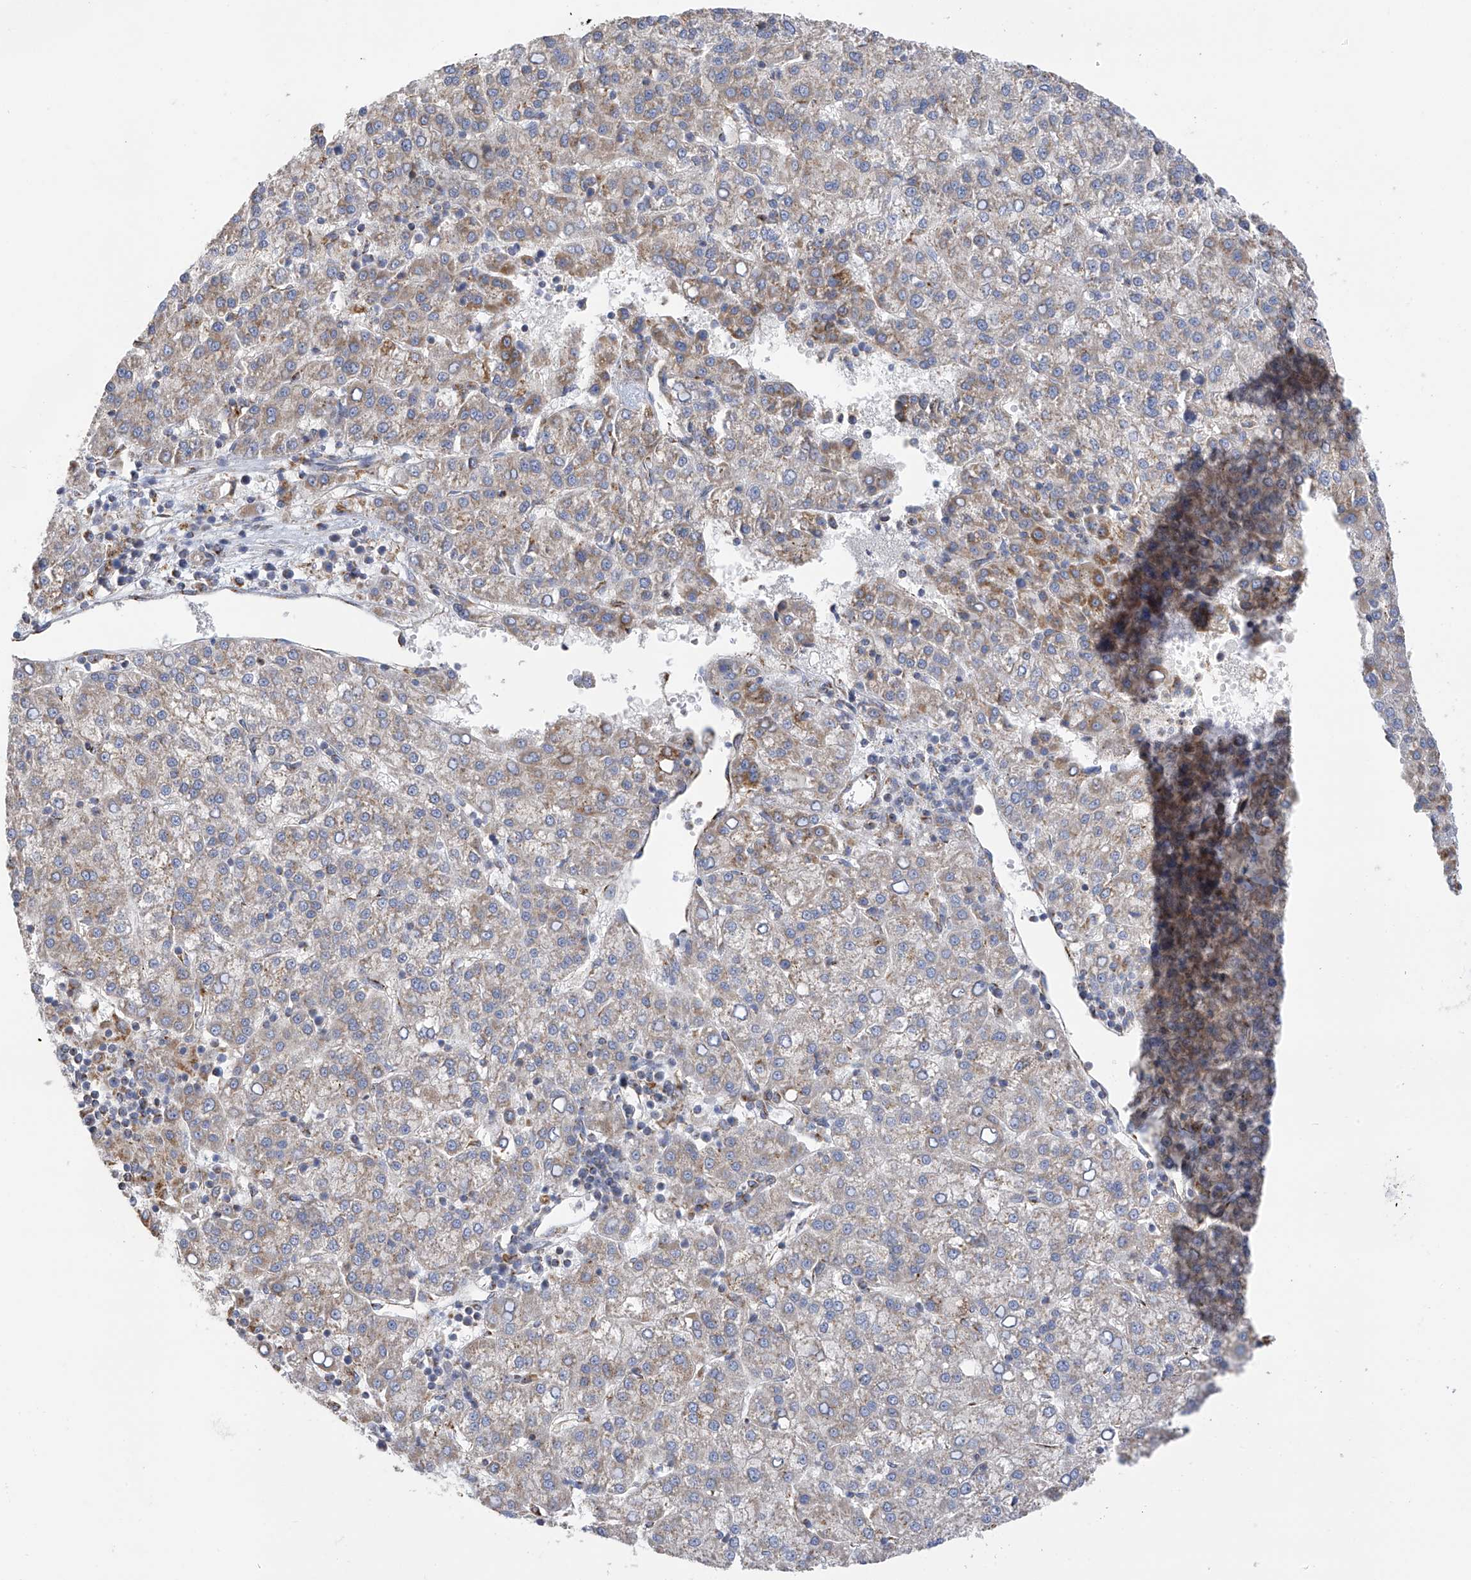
{"staining": {"intensity": "moderate", "quantity": "<25%", "location": "cytoplasmic/membranous"}, "tissue": "liver cancer", "cell_type": "Tumor cells", "image_type": "cancer", "snomed": [{"axis": "morphology", "description": "Carcinoma, Hepatocellular, NOS"}, {"axis": "topography", "description": "Liver"}], "caption": "Approximately <25% of tumor cells in human liver cancer show moderate cytoplasmic/membranous protein staining as visualized by brown immunohistochemical staining.", "gene": "ITM2B", "patient": {"sex": "female", "age": 58}}